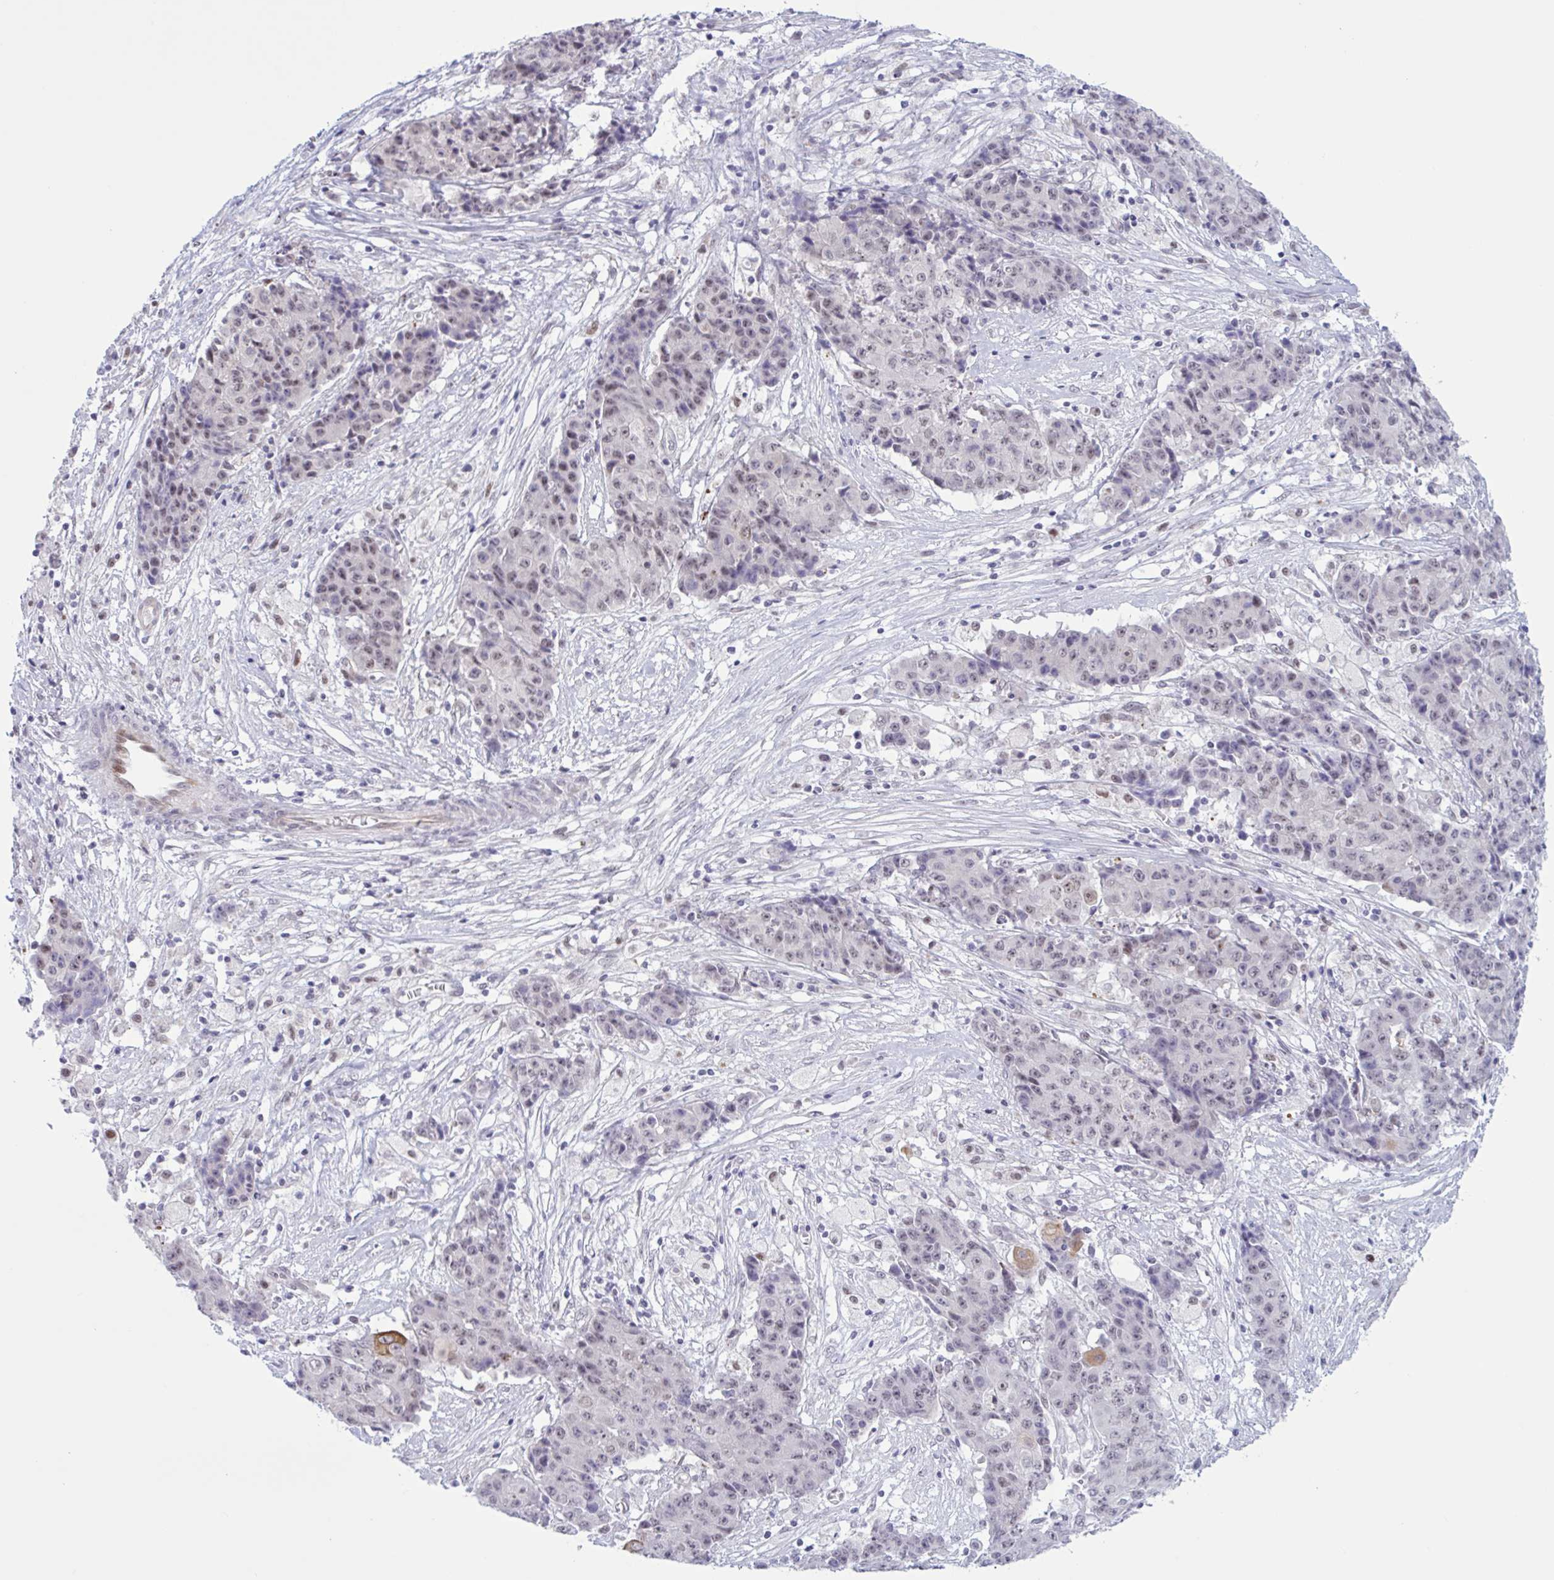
{"staining": {"intensity": "weak", "quantity": "<25%", "location": "nuclear"}, "tissue": "ovarian cancer", "cell_type": "Tumor cells", "image_type": "cancer", "snomed": [{"axis": "morphology", "description": "Carcinoma, endometroid"}, {"axis": "topography", "description": "Ovary"}], "caption": "DAB immunohistochemical staining of ovarian cancer reveals no significant expression in tumor cells. The staining is performed using DAB (3,3'-diaminobenzidine) brown chromogen with nuclei counter-stained in using hematoxylin.", "gene": "PRMT6", "patient": {"sex": "female", "age": 42}}